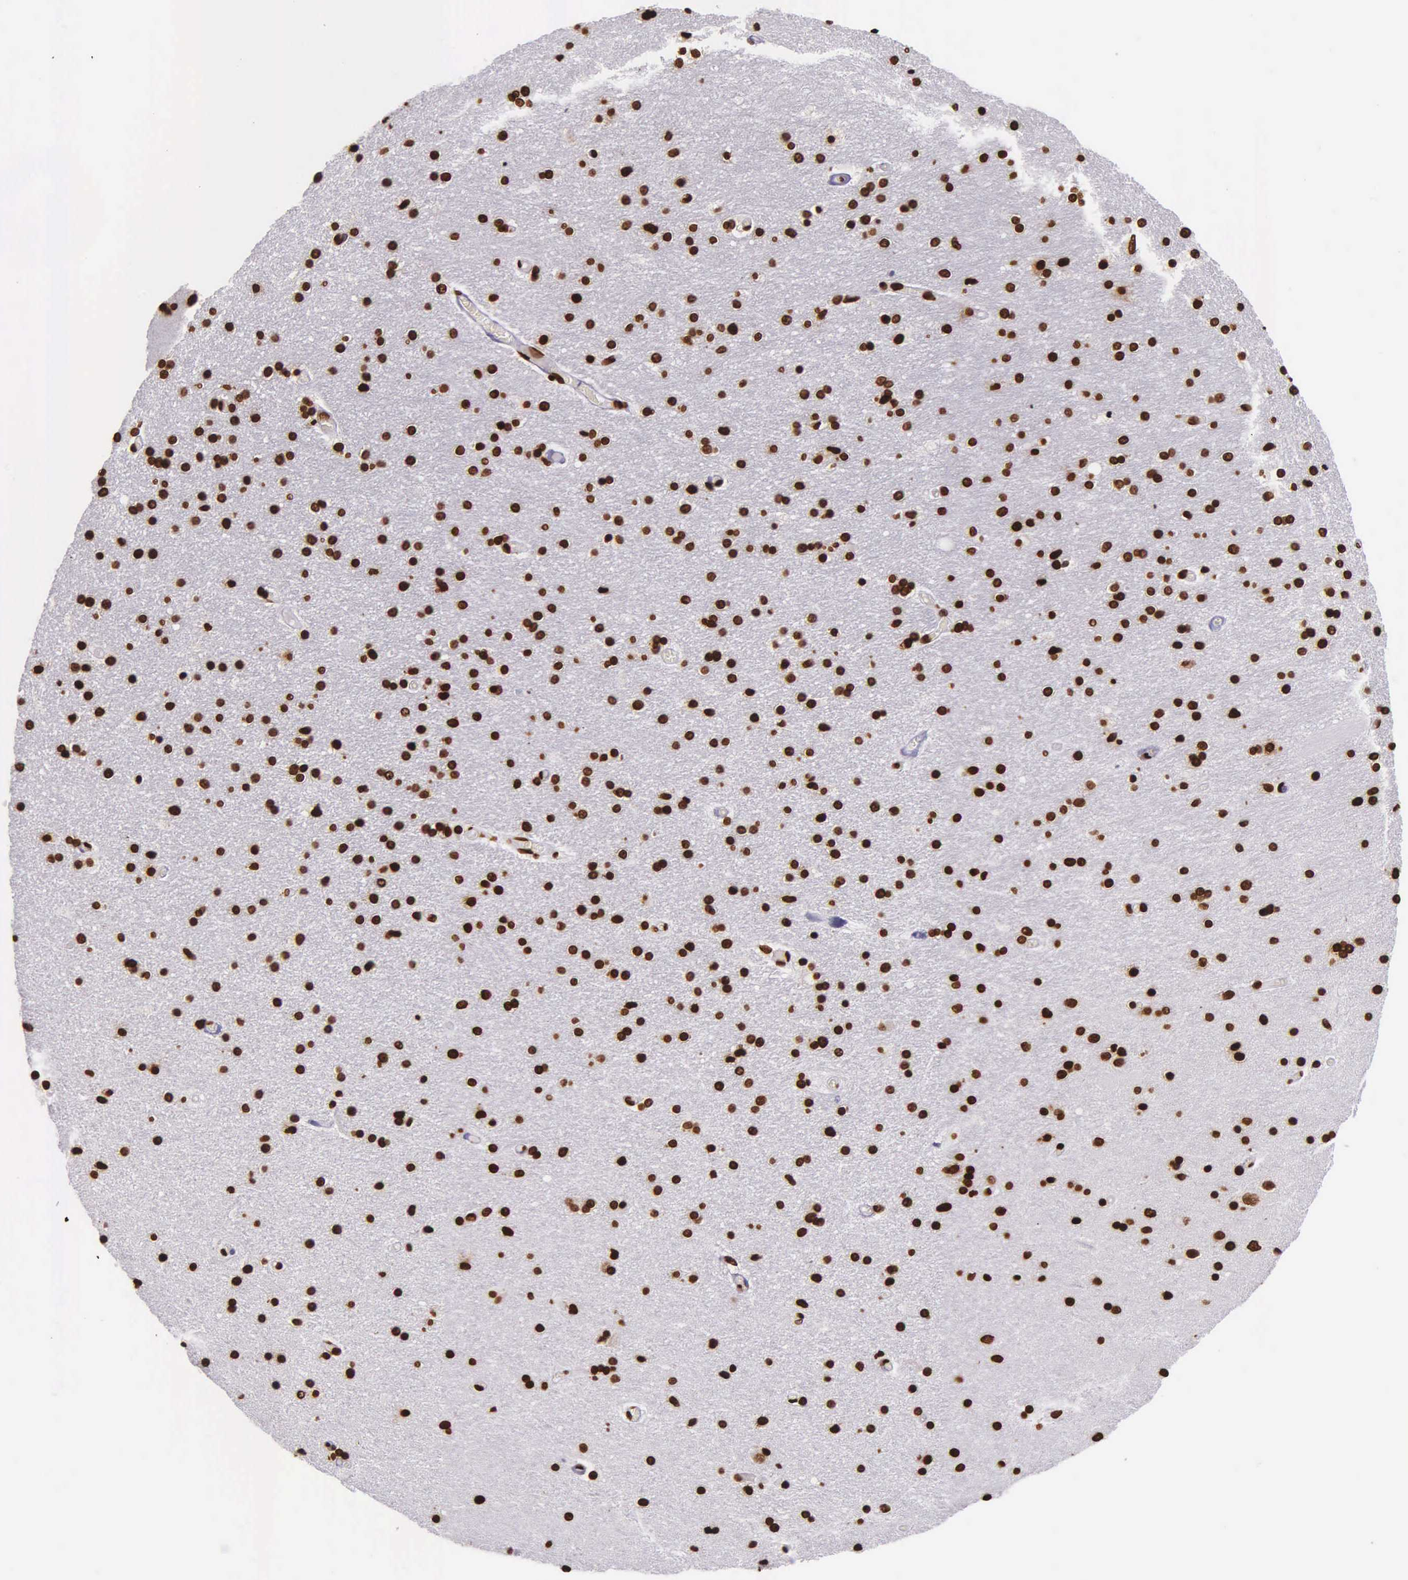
{"staining": {"intensity": "strong", "quantity": ">75%", "location": "nuclear"}, "tissue": "hippocampus", "cell_type": "Glial cells", "image_type": "normal", "snomed": [{"axis": "morphology", "description": "Normal tissue, NOS"}, {"axis": "topography", "description": "Hippocampus"}], "caption": "Unremarkable hippocampus was stained to show a protein in brown. There is high levels of strong nuclear staining in approximately >75% of glial cells.", "gene": "H1", "patient": {"sex": "female", "age": 54}}